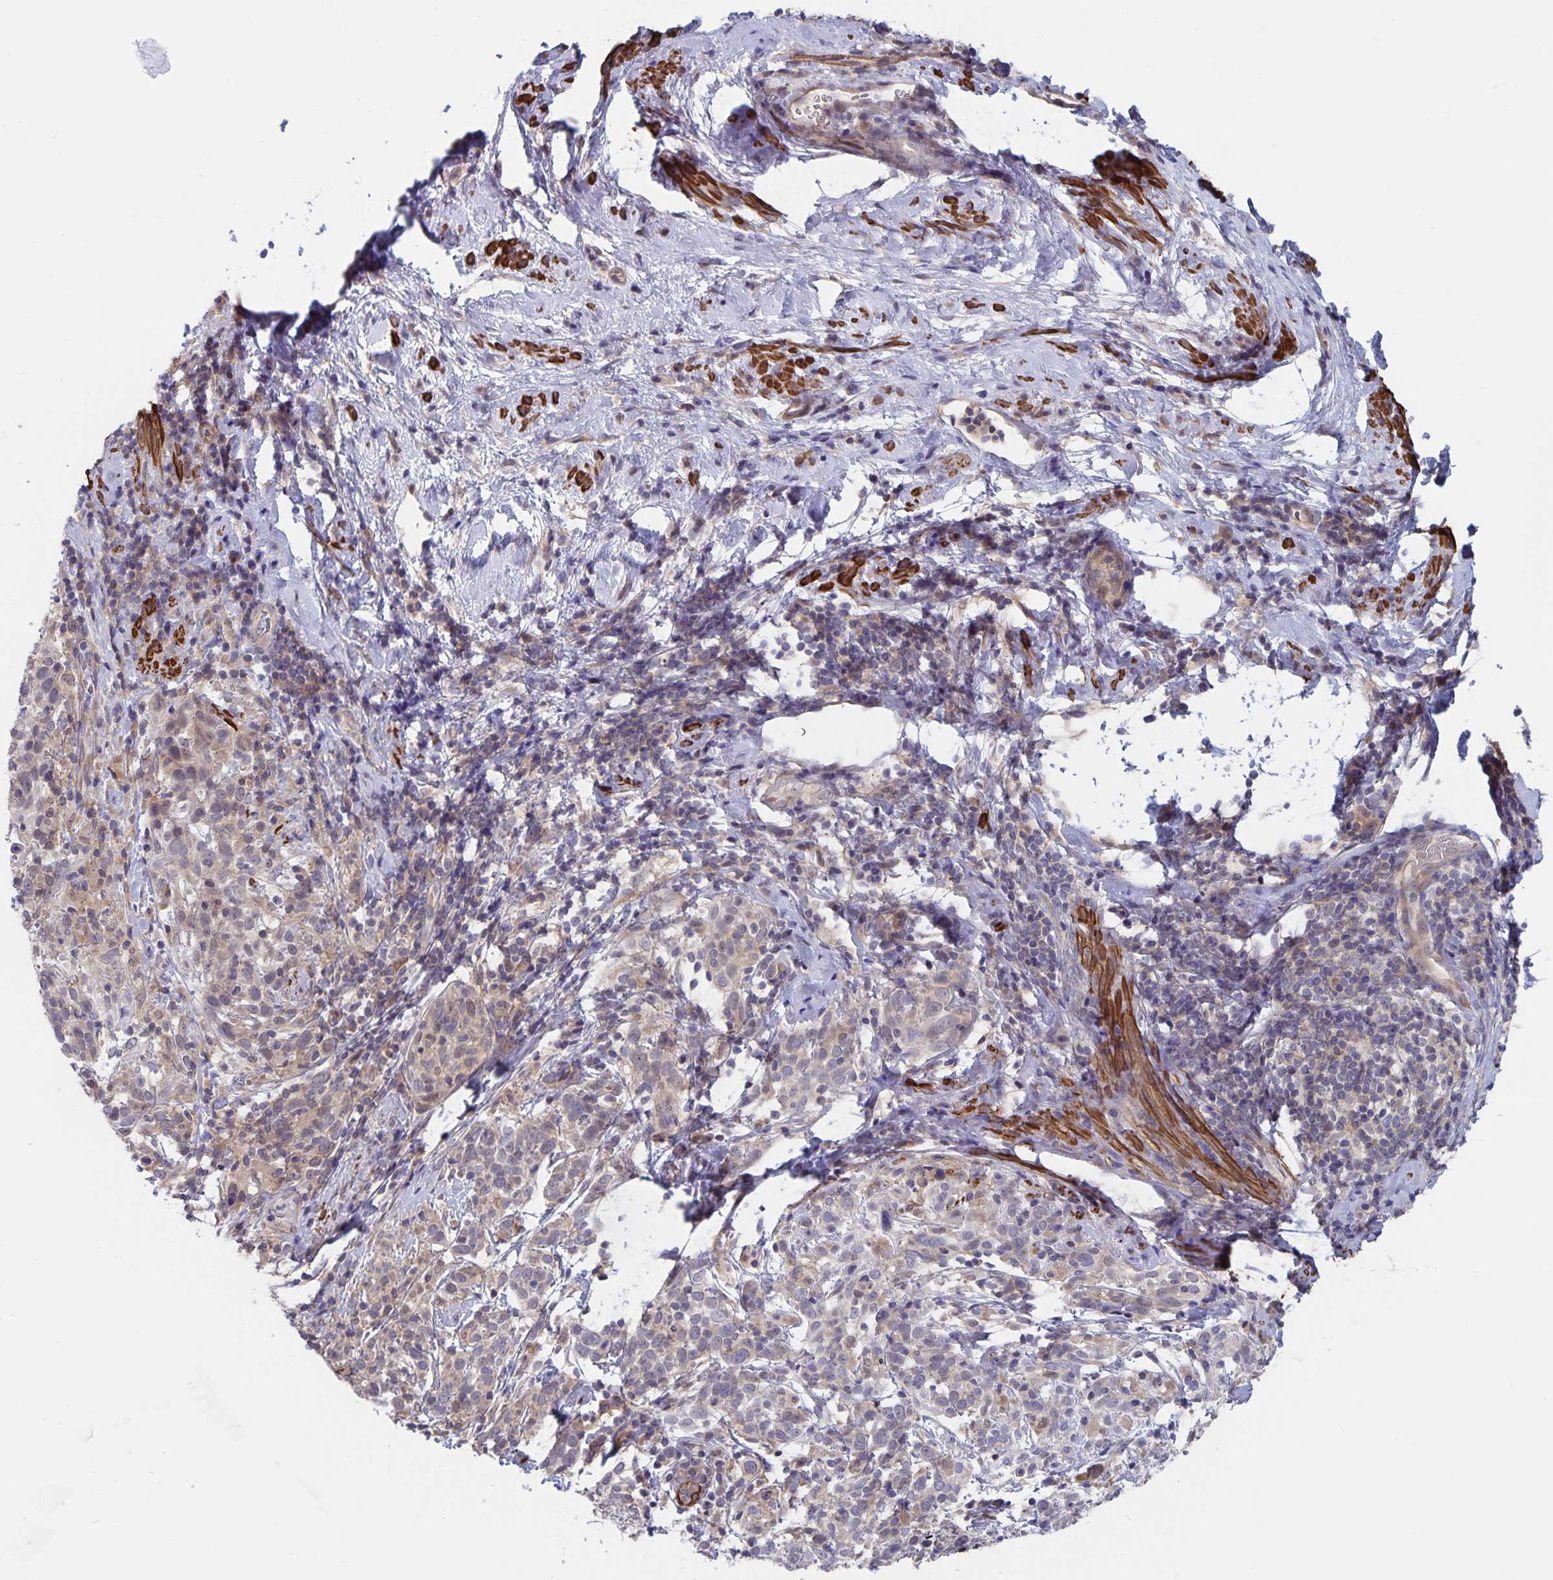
{"staining": {"intensity": "weak", "quantity": "<25%", "location": "cytoplasmic/membranous"}, "tissue": "cervical cancer", "cell_type": "Tumor cells", "image_type": "cancer", "snomed": [{"axis": "morphology", "description": "Squamous cell carcinoma, NOS"}, {"axis": "topography", "description": "Cervix"}], "caption": "The histopathology image displays no significant staining in tumor cells of cervical cancer (squamous cell carcinoma).", "gene": "BAG6", "patient": {"sex": "female", "age": 61}}